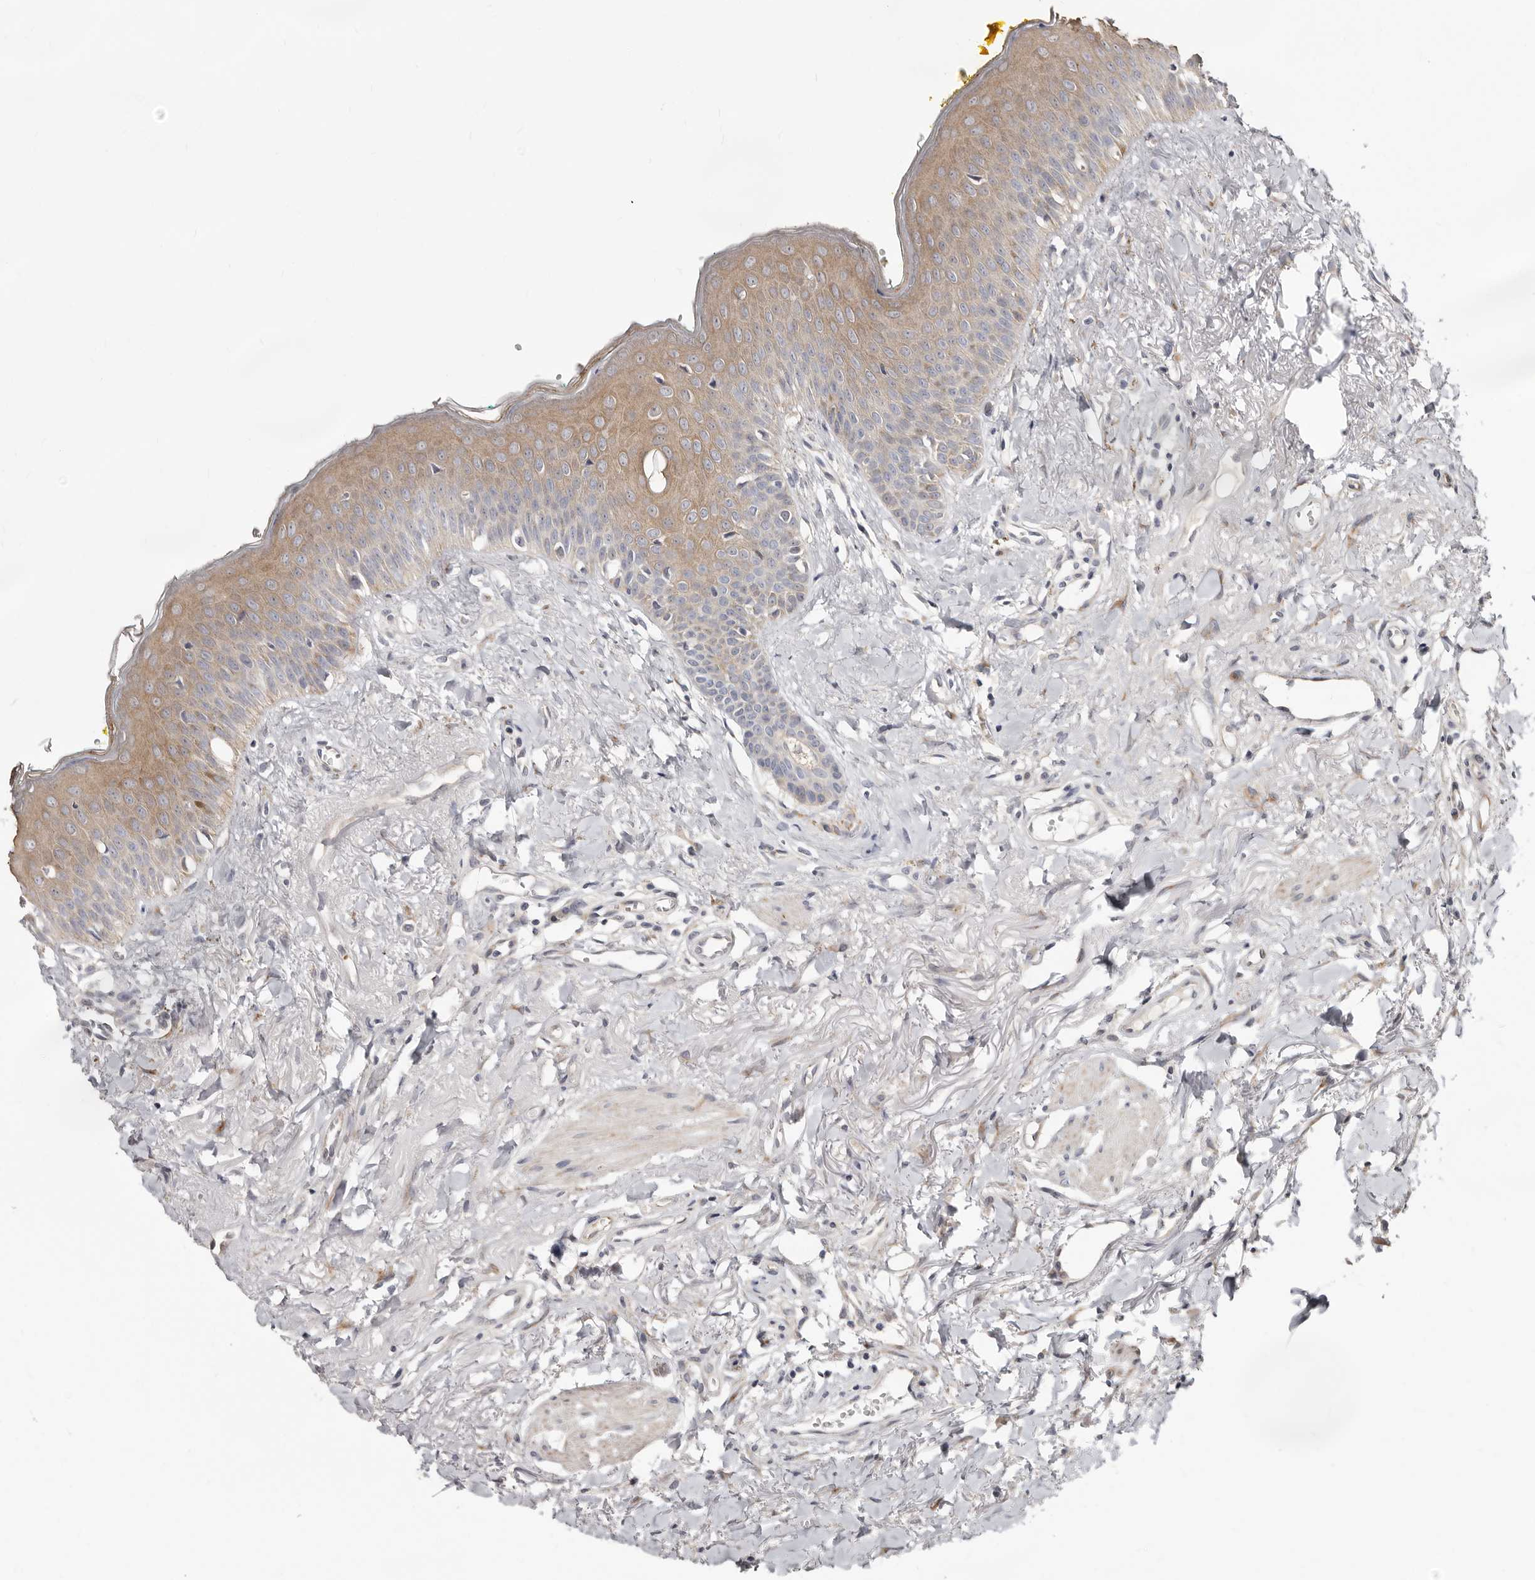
{"staining": {"intensity": "moderate", "quantity": "25%-75%", "location": "cytoplasmic/membranous"}, "tissue": "oral mucosa", "cell_type": "Squamous epithelial cells", "image_type": "normal", "snomed": [{"axis": "morphology", "description": "Normal tissue, NOS"}, {"axis": "topography", "description": "Oral tissue"}], "caption": "Approximately 25%-75% of squamous epithelial cells in unremarkable human oral mucosa display moderate cytoplasmic/membranous protein positivity as visualized by brown immunohistochemical staining.", "gene": "KLHL4", "patient": {"sex": "female", "age": 70}}